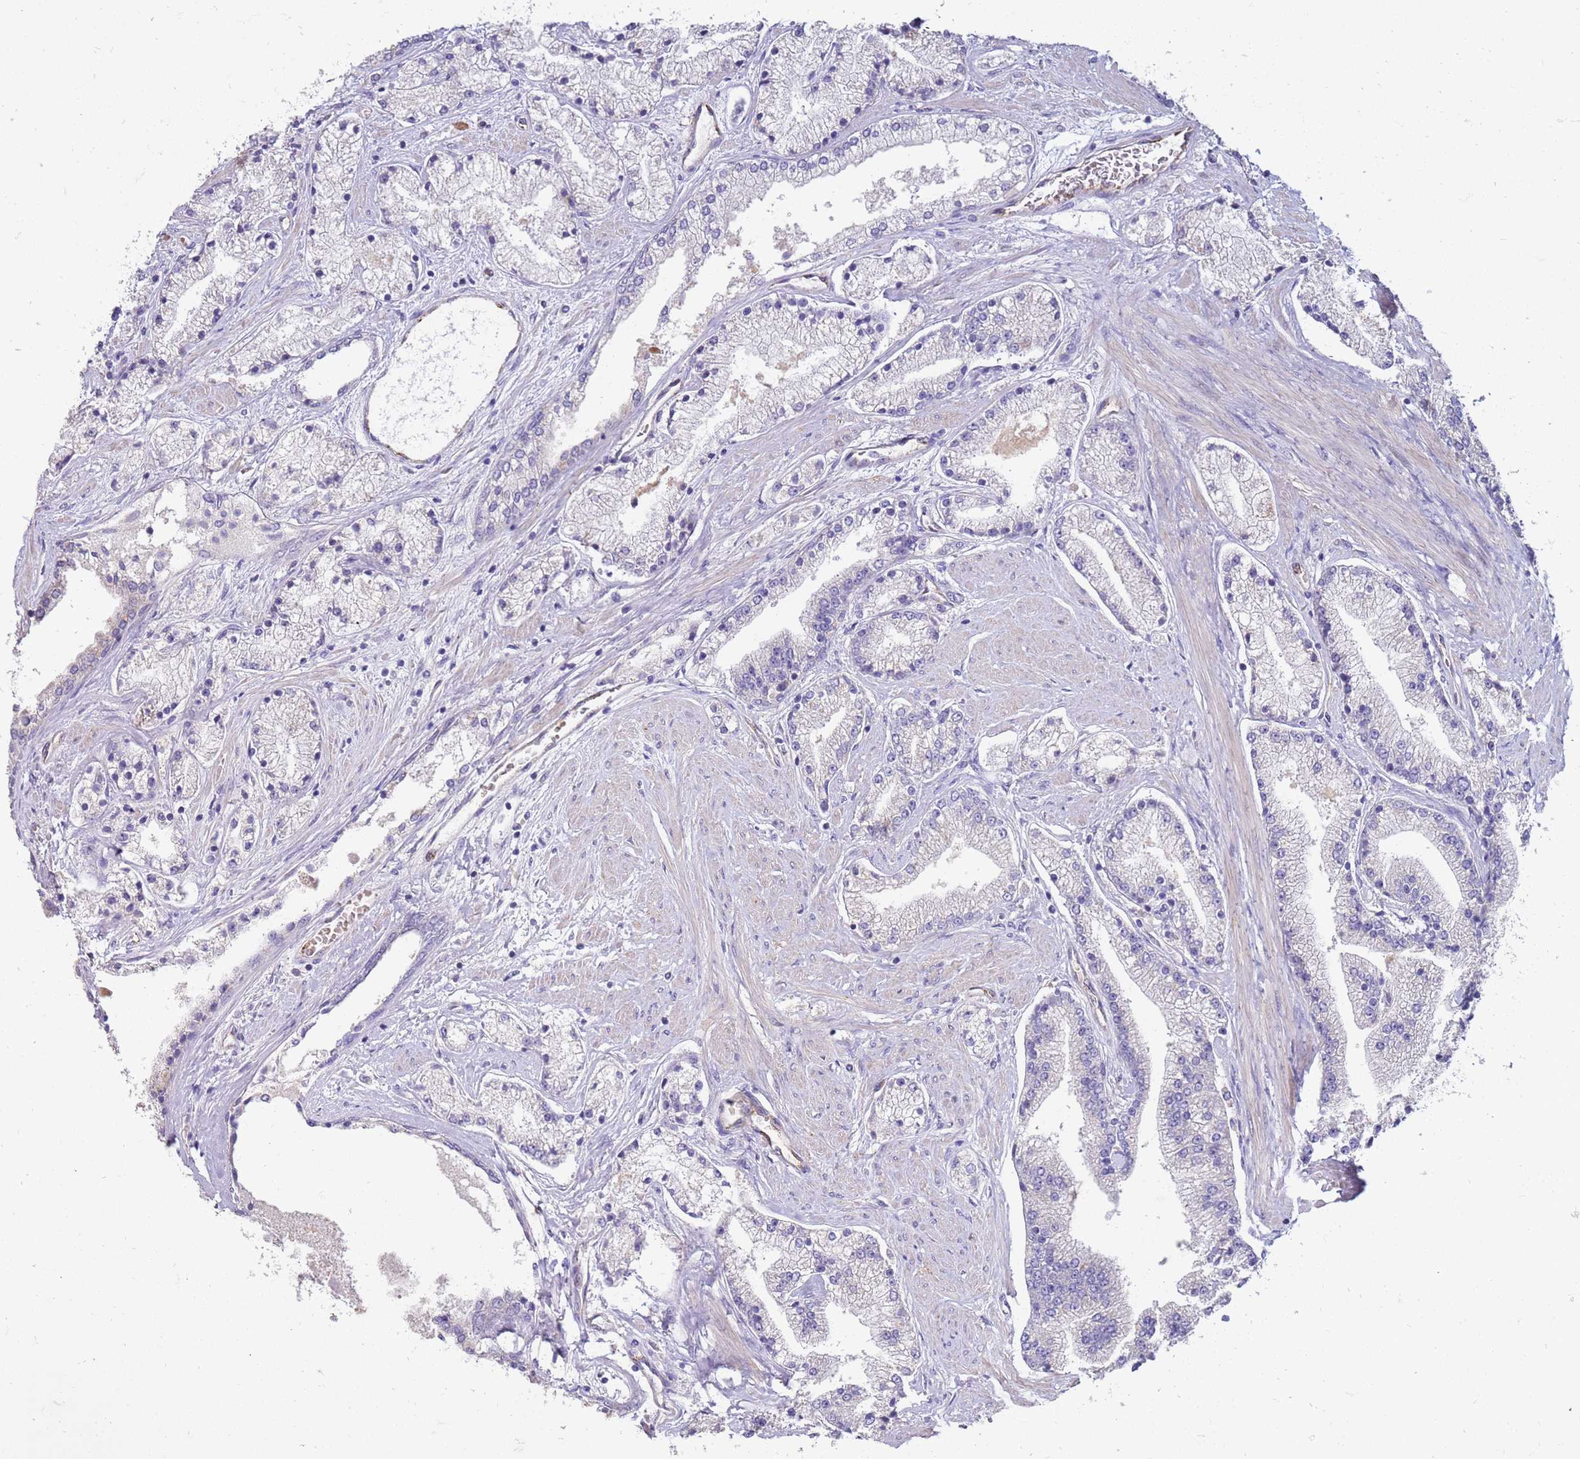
{"staining": {"intensity": "negative", "quantity": "none", "location": "none"}, "tissue": "prostate cancer", "cell_type": "Tumor cells", "image_type": "cancer", "snomed": [{"axis": "morphology", "description": "Adenocarcinoma, High grade"}, {"axis": "topography", "description": "Prostate"}], "caption": "Tumor cells show no significant protein positivity in prostate adenocarcinoma (high-grade). (Stains: DAB (3,3'-diaminobenzidine) immunohistochemistry with hematoxylin counter stain, Microscopy: brightfield microscopy at high magnification).", "gene": "NMUR2", "patient": {"sex": "male", "age": 67}}